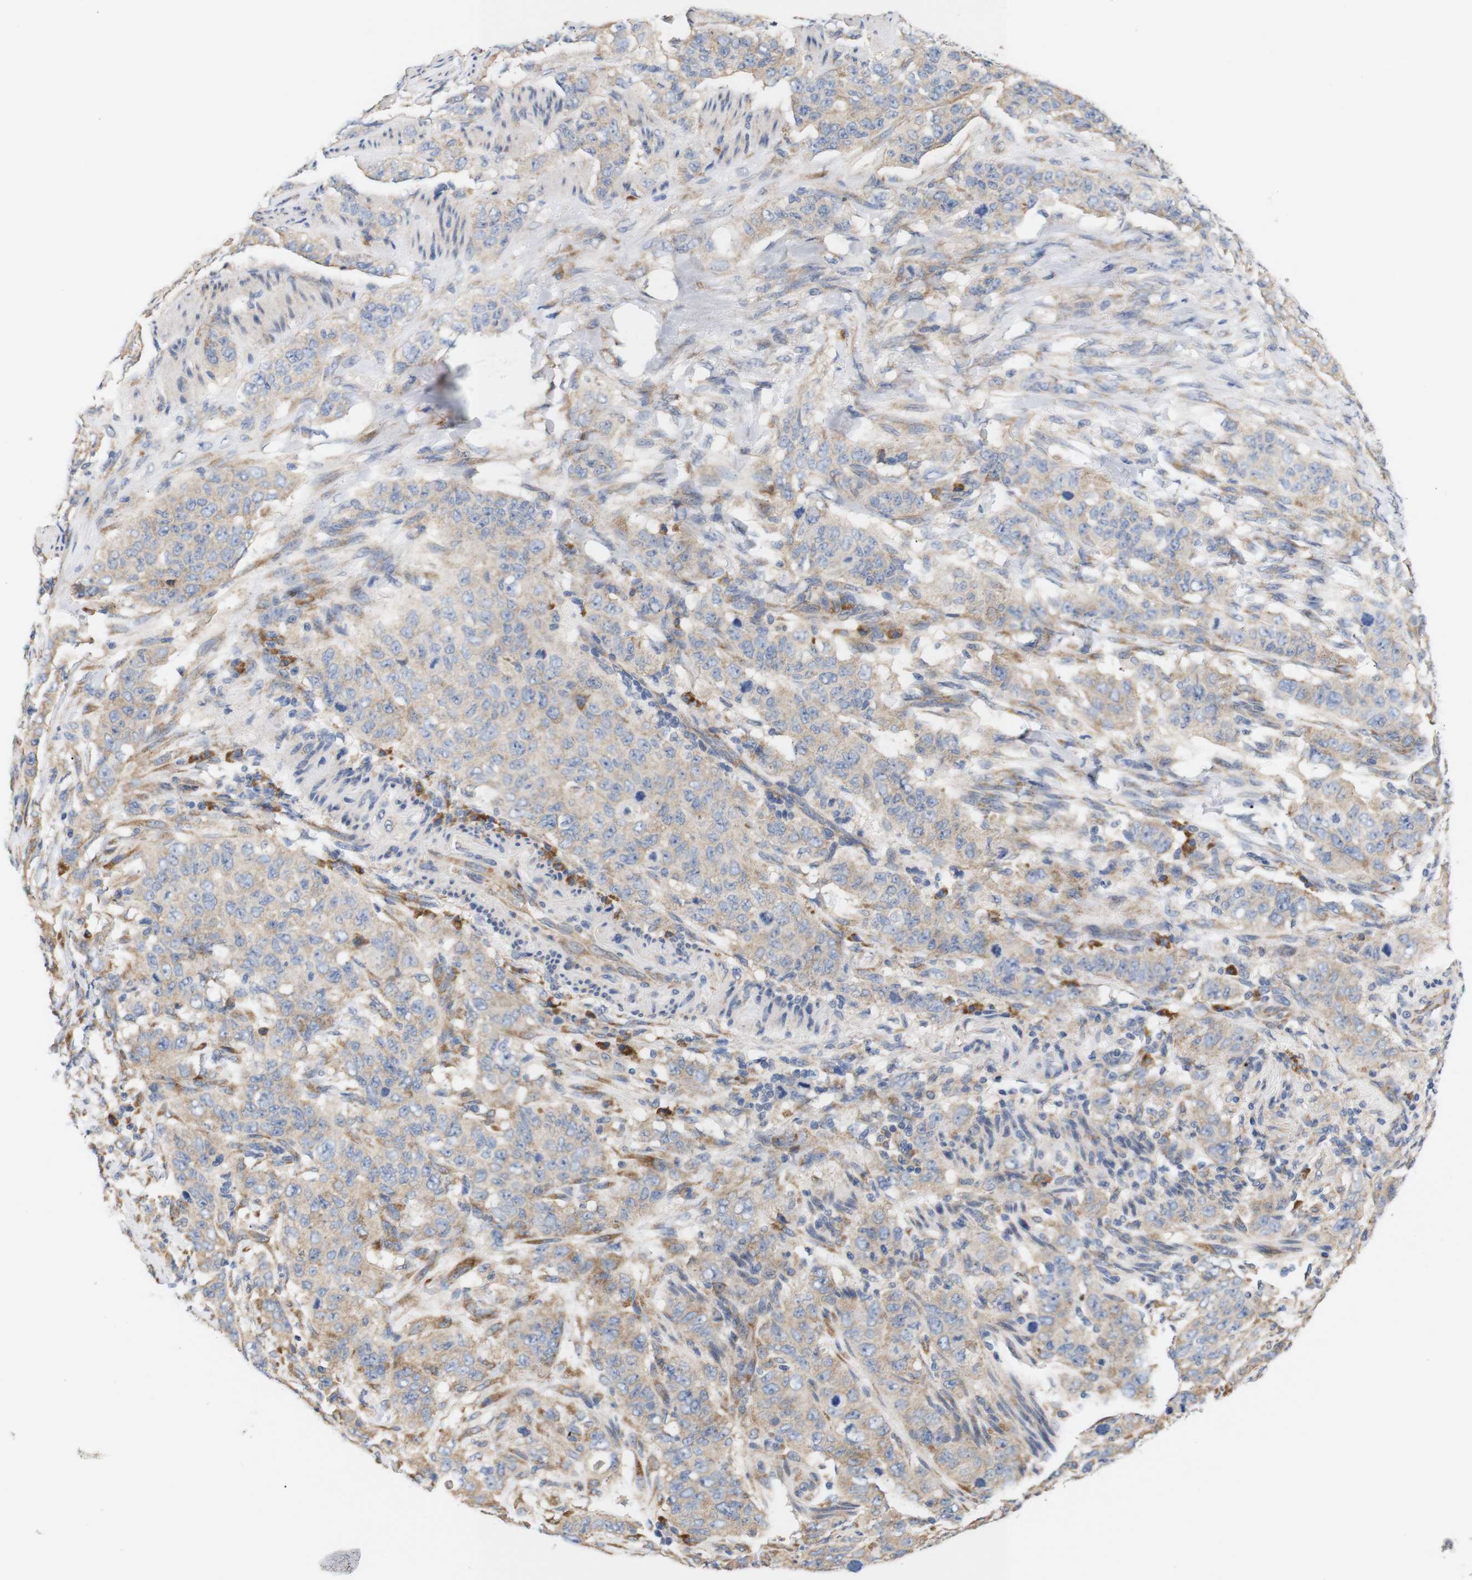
{"staining": {"intensity": "moderate", "quantity": ">75%", "location": "cytoplasmic/membranous"}, "tissue": "stomach cancer", "cell_type": "Tumor cells", "image_type": "cancer", "snomed": [{"axis": "morphology", "description": "Adenocarcinoma, NOS"}, {"axis": "topography", "description": "Stomach"}], "caption": "Human stomach cancer (adenocarcinoma) stained for a protein (brown) displays moderate cytoplasmic/membranous positive expression in approximately >75% of tumor cells.", "gene": "TRIM5", "patient": {"sex": "male", "age": 48}}